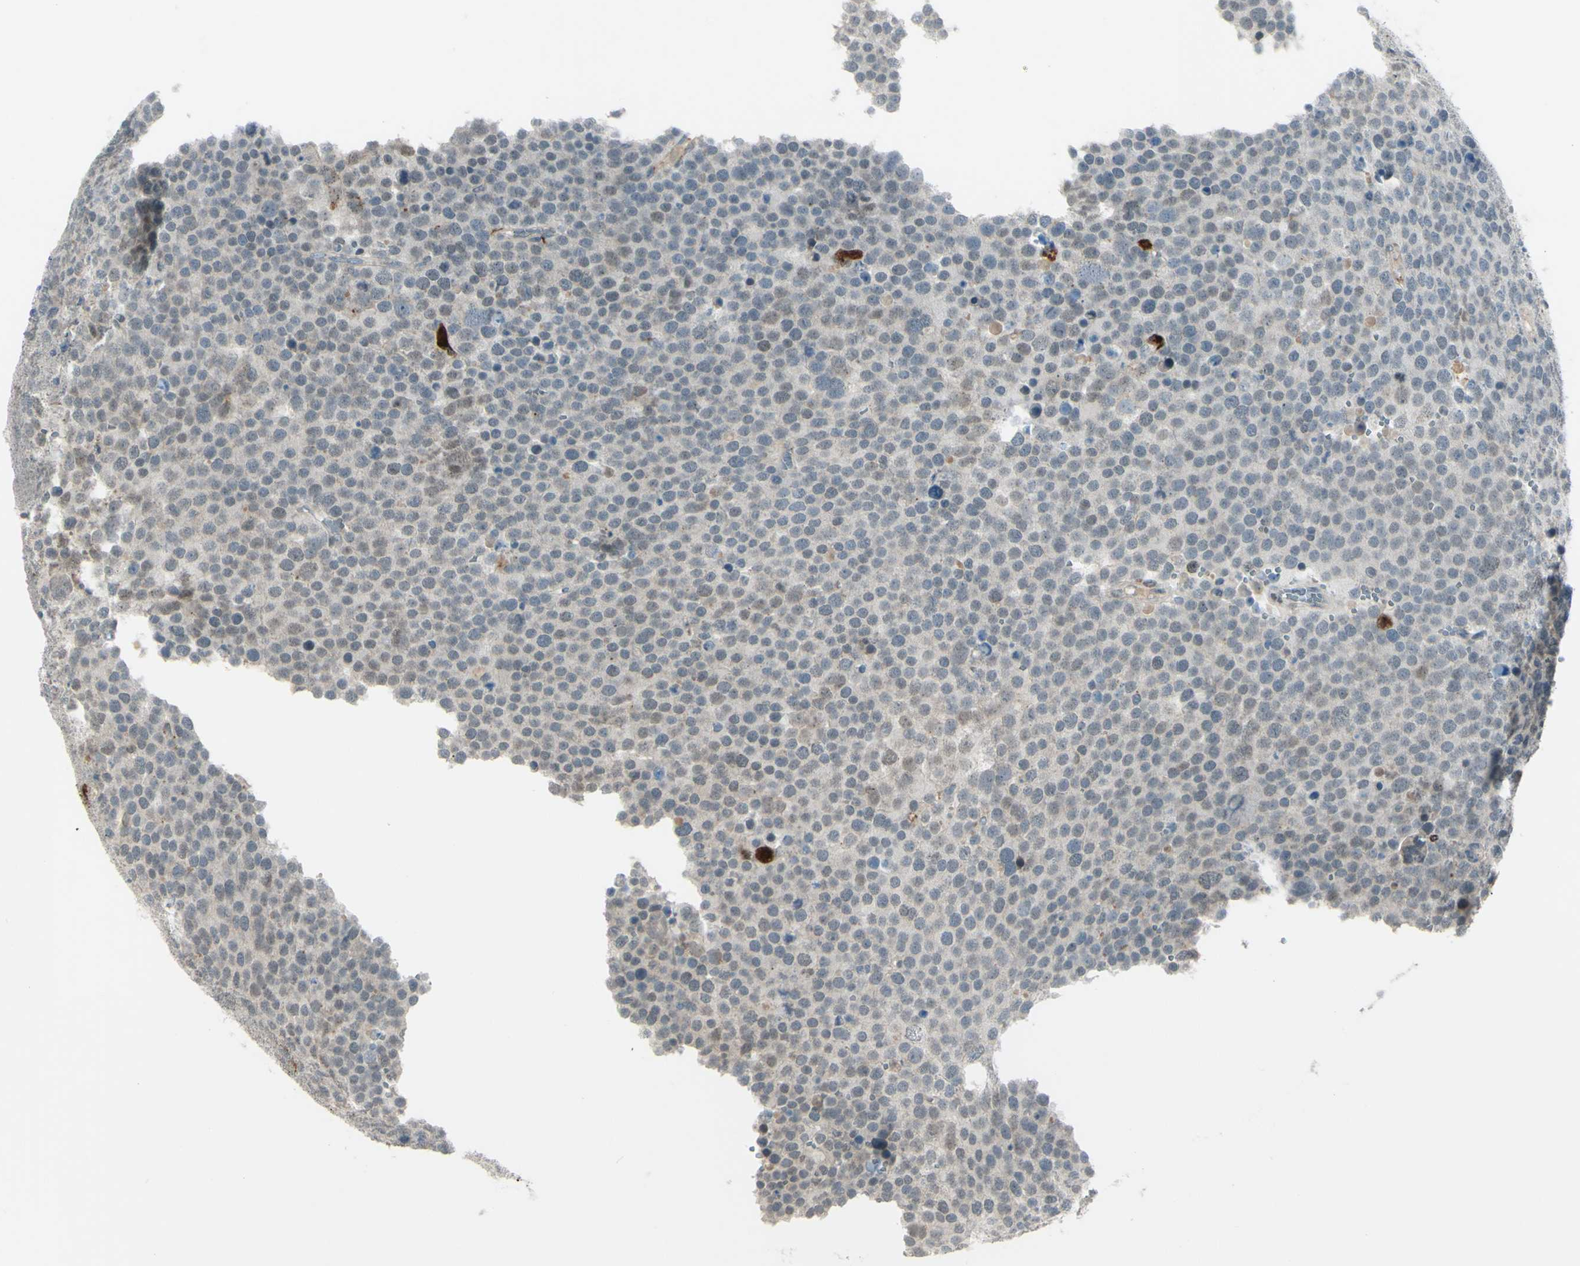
{"staining": {"intensity": "negative", "quantity": "none", "location": "none"}, "tissue": "testis cancer", "cell_type": "Tumor cells", "image_type": "cancer", "snomed": [{"axis": "morphology", "description": "Seminoma, NOS"}, {"axis": "topography", "description": "Testis"}], "caption": "Immunohistochemistry (IHC) of testis cancer (seminoma) shows no staining in tumor cells.", "gene": "FGFR2", "patient": {"sex": "male", "age": 71}}